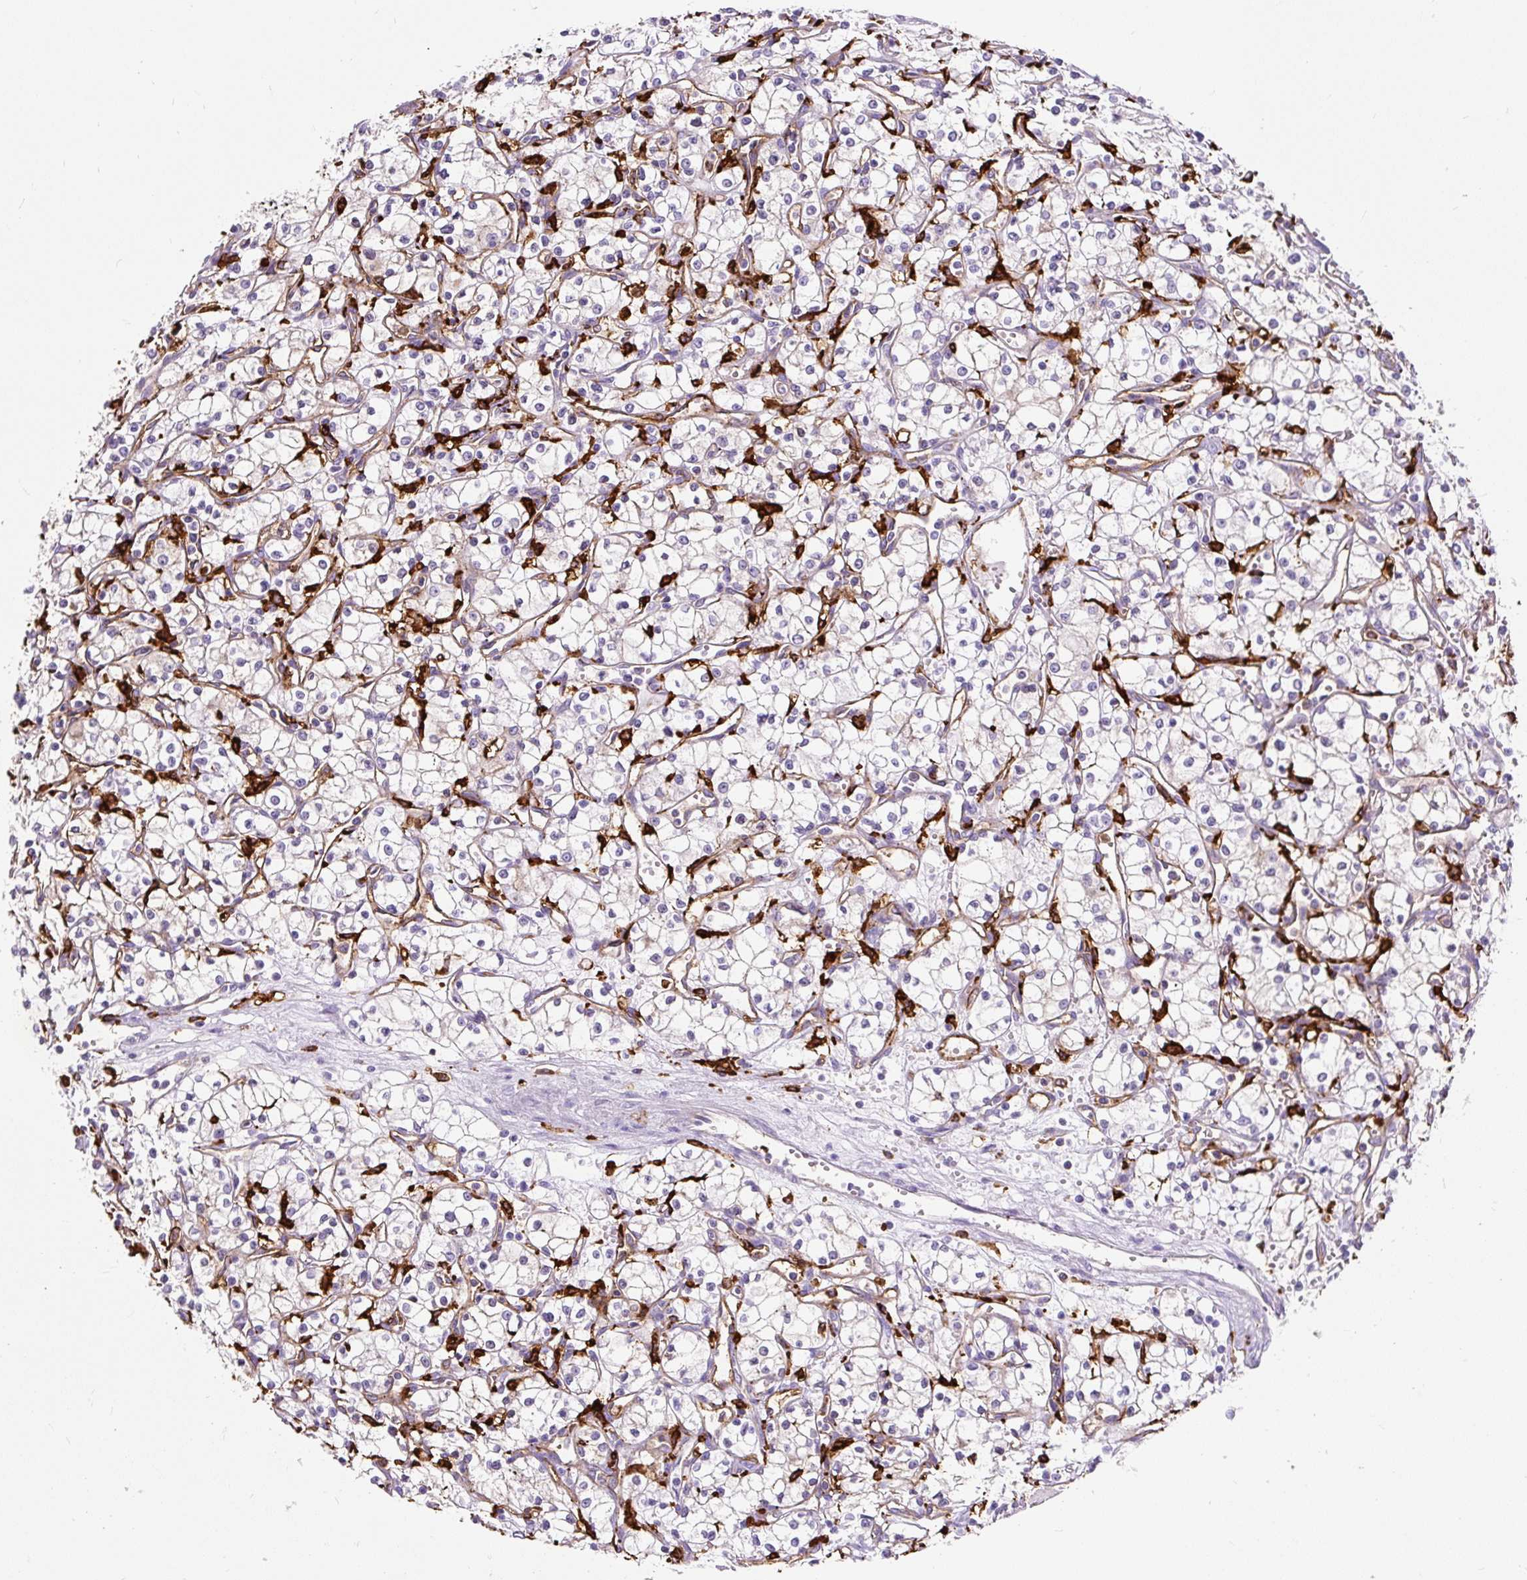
{"staining": {"intensity": "weak", "quantity": "<25%", "location": "cytoplasmic/membranous"}, "tissue": "renal cancer", "cell_type": "Tumor cells", "image_type": "cancer", "snomed": [{"axis": "morphology", "description": "Adenocarcinoma, NOS"}, {"axis": "topography", "description": "Kidney"}], "caption": "Adenocarcinoma (renal) was stained to show a protein in brown. There is no significant expression in tumor cells.", "gene": "HLA-DRA", "patient": {"sex": "male", "age": 59}}